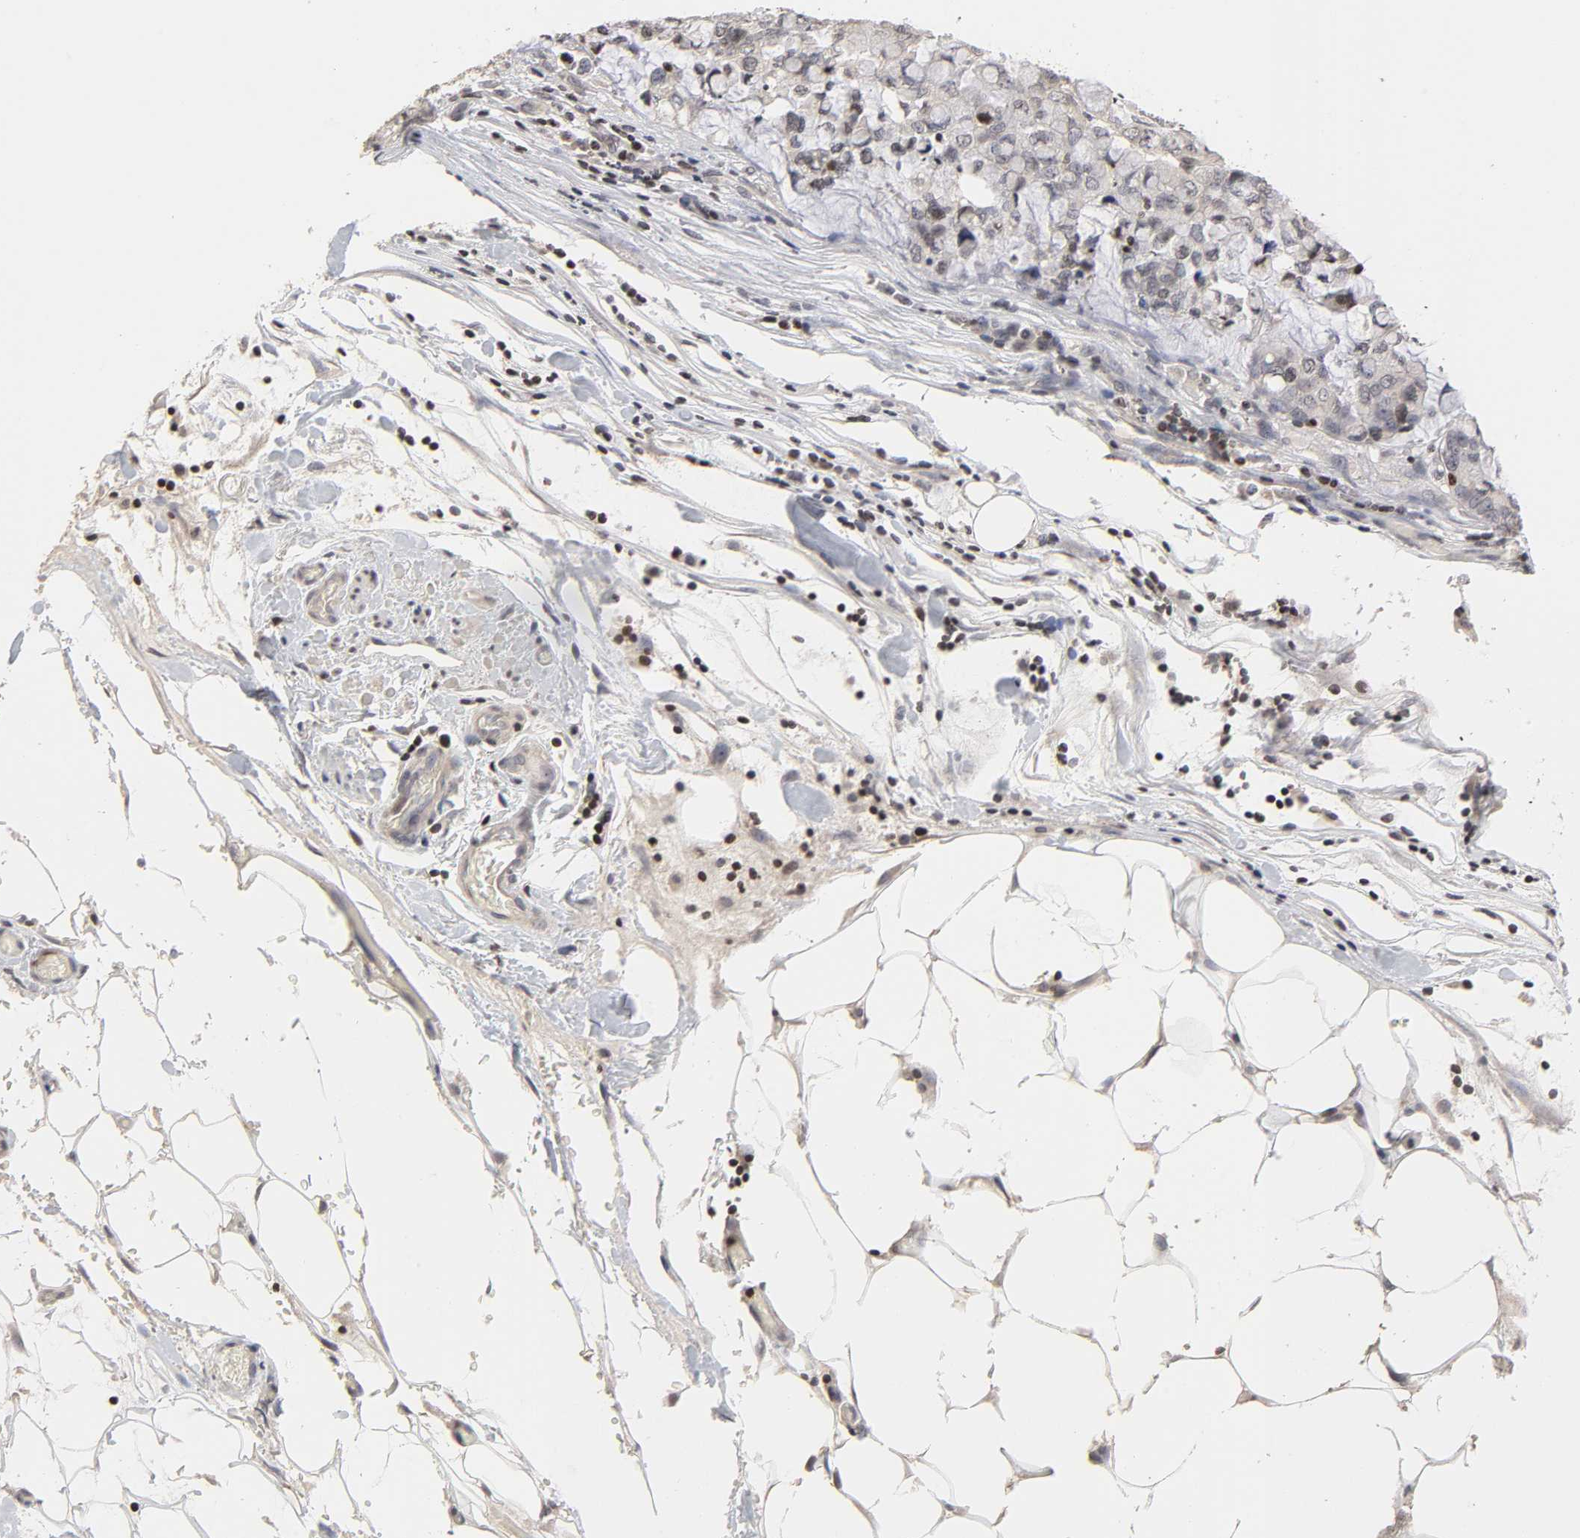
{"staining": {"intensity": "negative", "quantity": "none", "location": "none"}, "tissue": "stomach cancer", "cell_type": "Tumor cells", "image_type": "cancer", "snomed": [{"axis": "morphology", "description": "Adenocarcinoma, NOS"}, {"axis": "topography", "description": "Stomach, lower"}], "caption": "This is an IHC micrograph of stomach cancer. There is no positivity in tumor cells.", "gene": "ZNF473", "patient": {"sex": "male", "age": 84}}